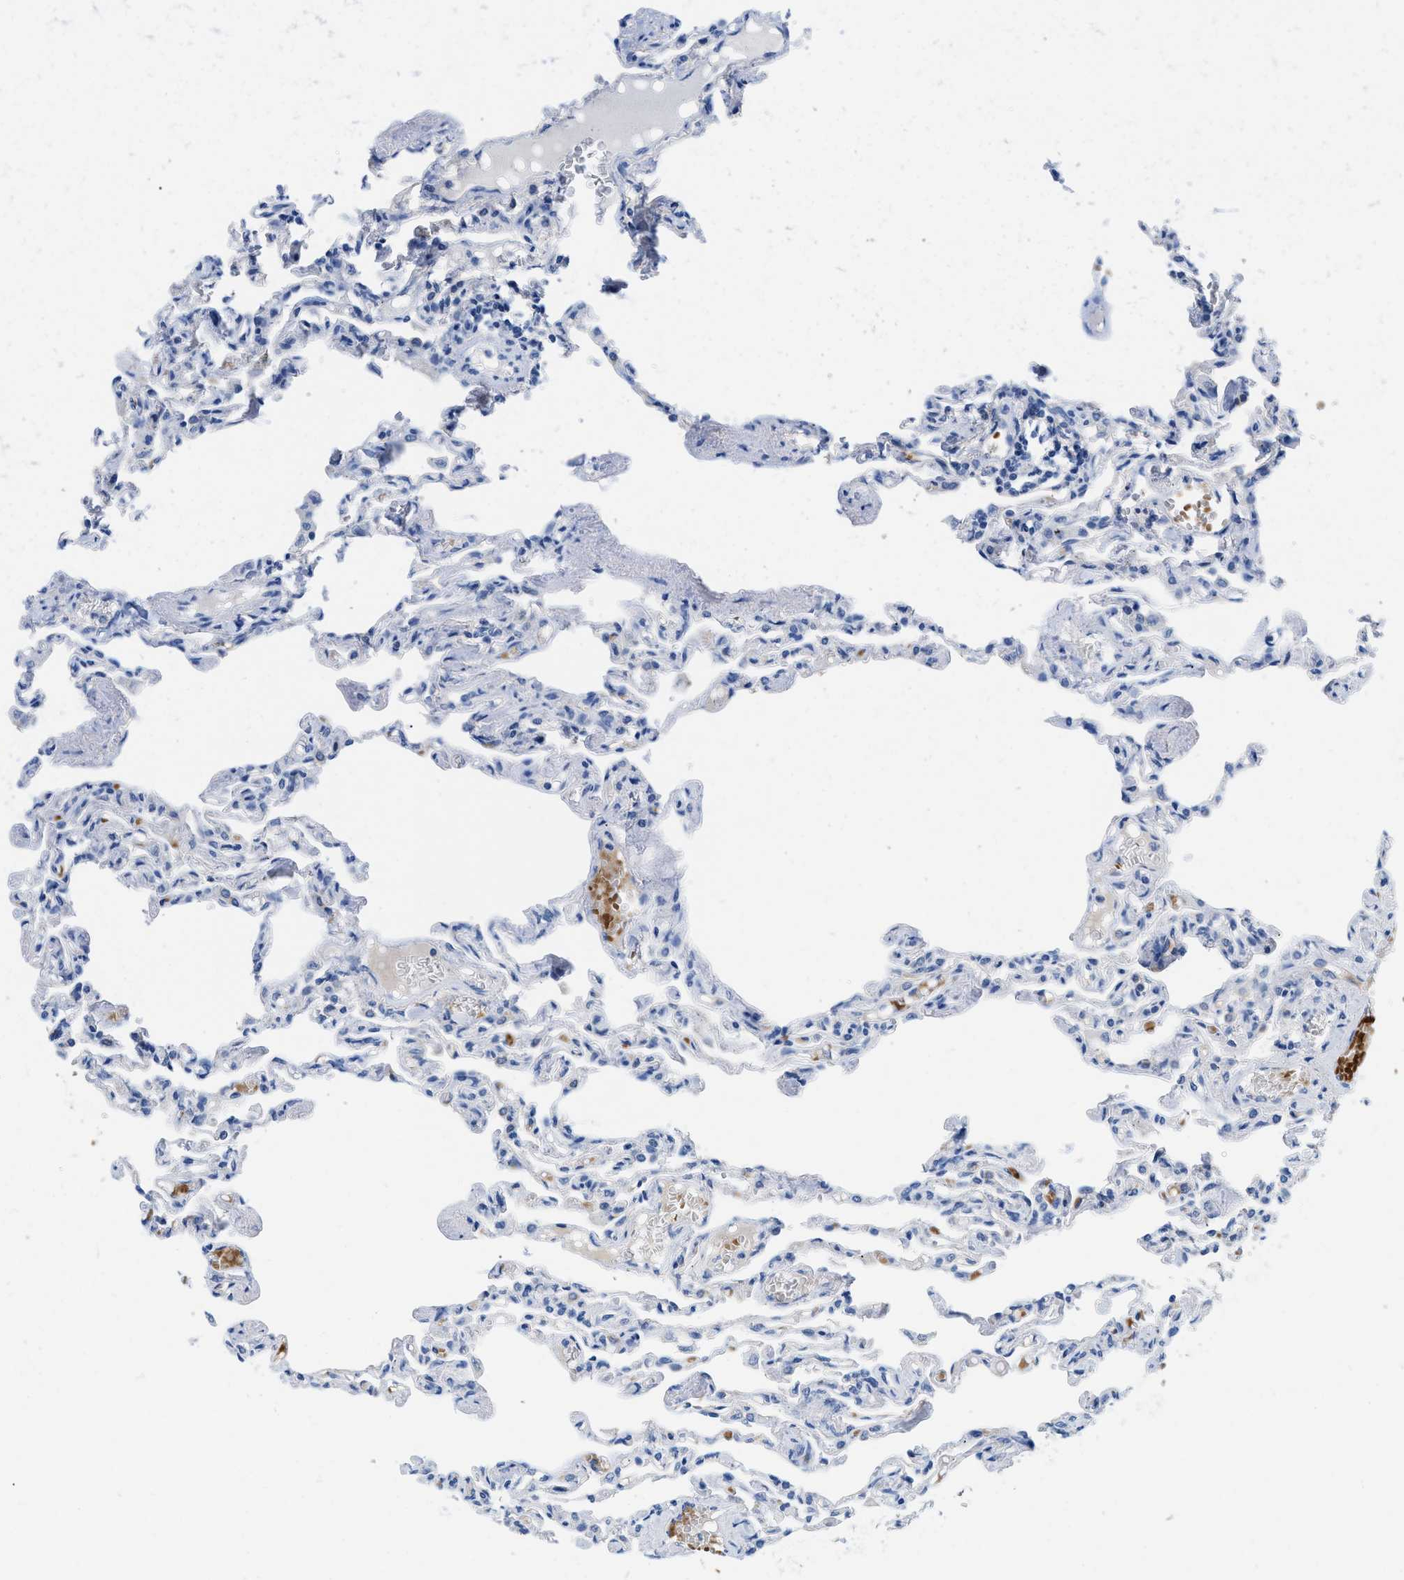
{"staining": {"intensity": "negative", "quantity": "none", "location": "none"}, "tissue": "lung", "cell_type": "Alveolar cells", "image_type": "normal", "snomed": [{"axis": "morphology", "description": "Normal tissue, NOS"}, {"axis": "topography", "description": "Lung"}], "caption": "Lung stained for a protein using IHC displays no positivity alveolar cells.", "gene": "BPGM", "patient": {"sex": "male", "age": 21}}